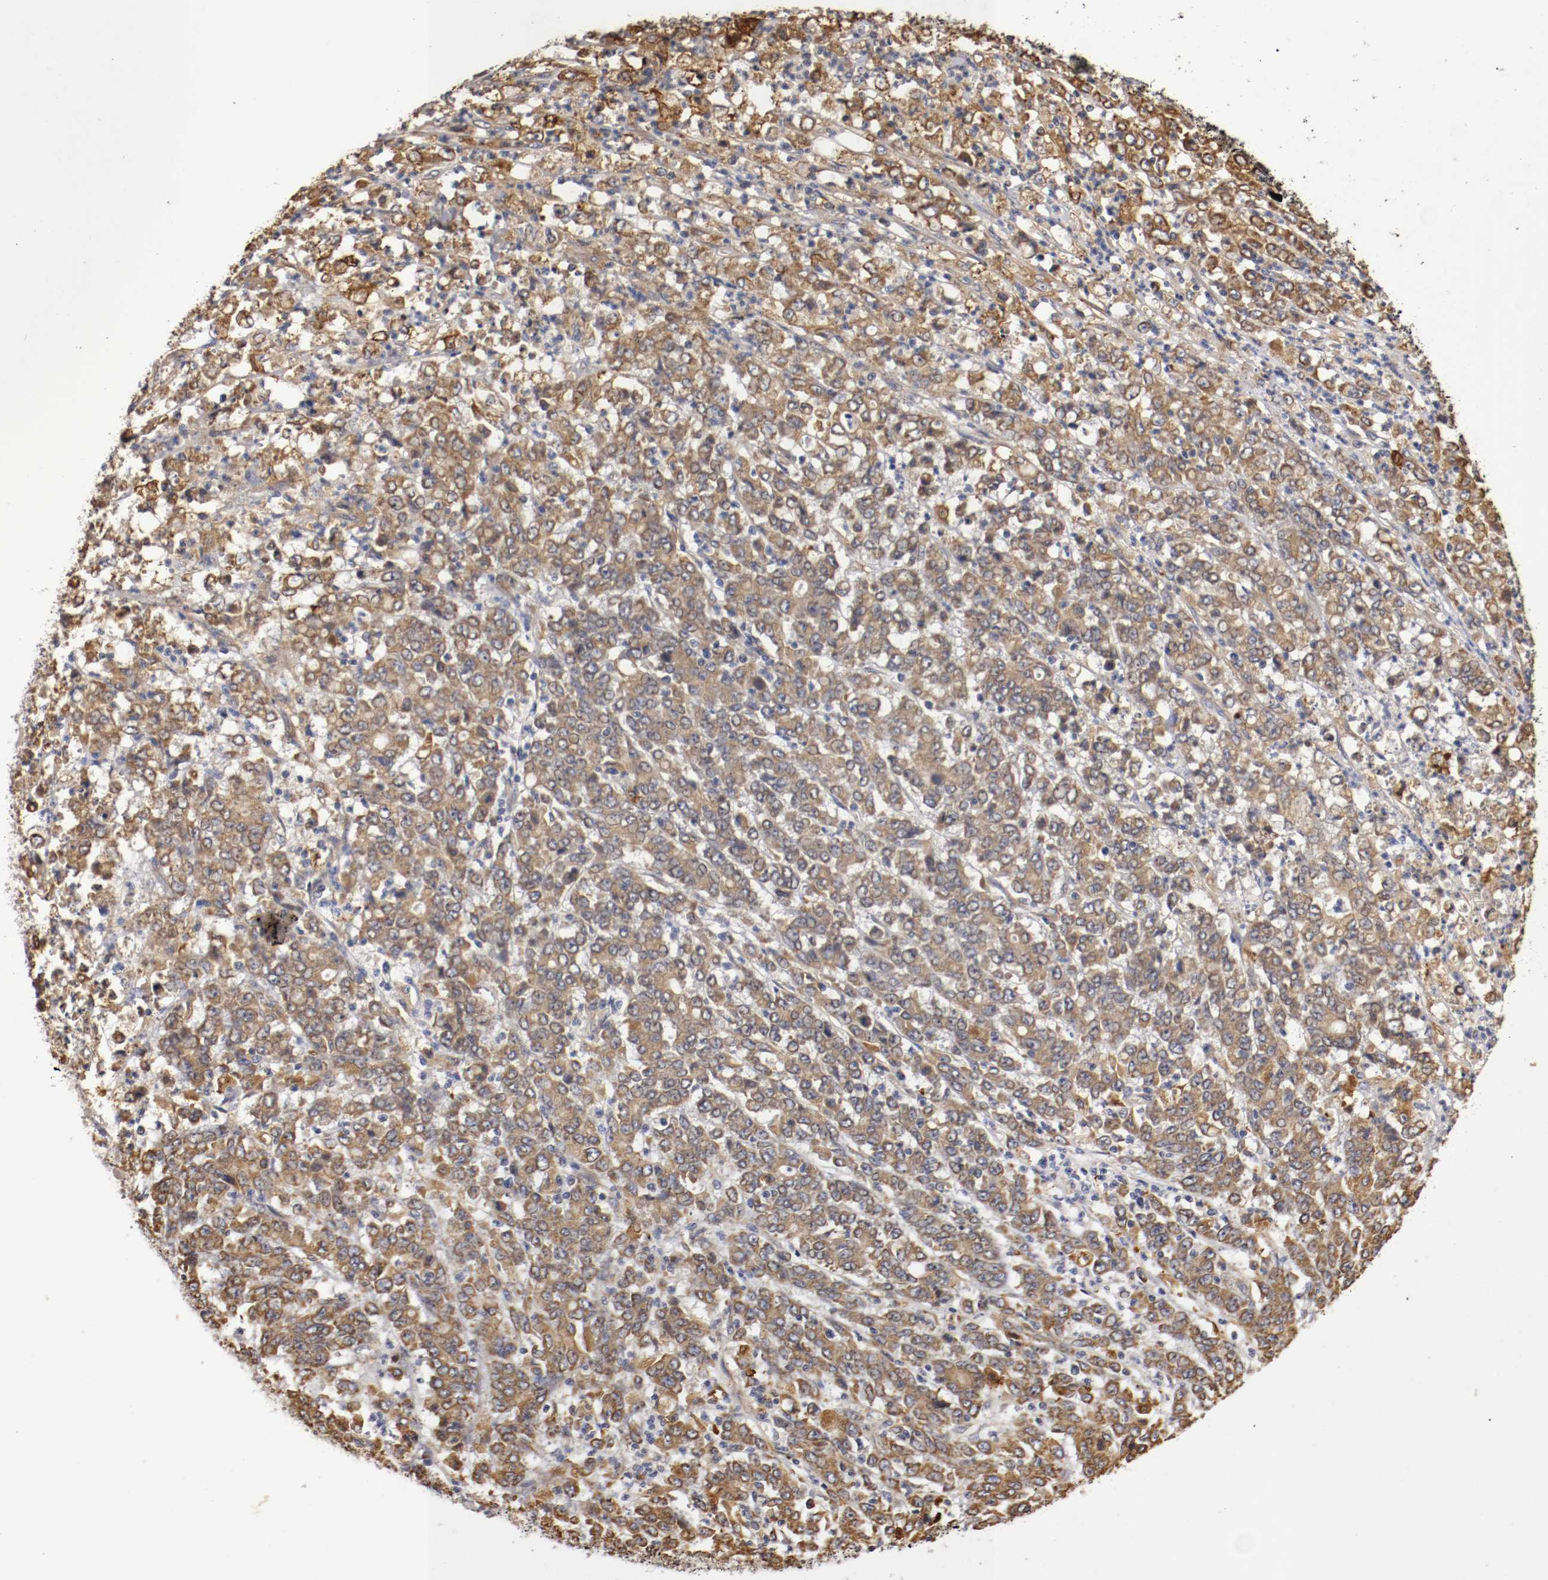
{"staining": {"intensity": "moderate", "quantity": ">75%", "location": "cytoplasmic/membranous"}, "tissue": "stomach cancer", "cell_type": "Tumor cells", "image_type": "cancer", "snomed": [{"axis": "morphology", "description": "Adenocarcinoma, NOS"}, {"axis": "topography", "description": "Stomach, lower"}], "caption": "Immunohistochemical staining of human stomach adenocarcinoma shows medium levels of moderate cytoplasmic/membranous positivity in about >75% of tumor cells.", "gene": "VEZT", "patient": {"sex": "female", "age": 71}}